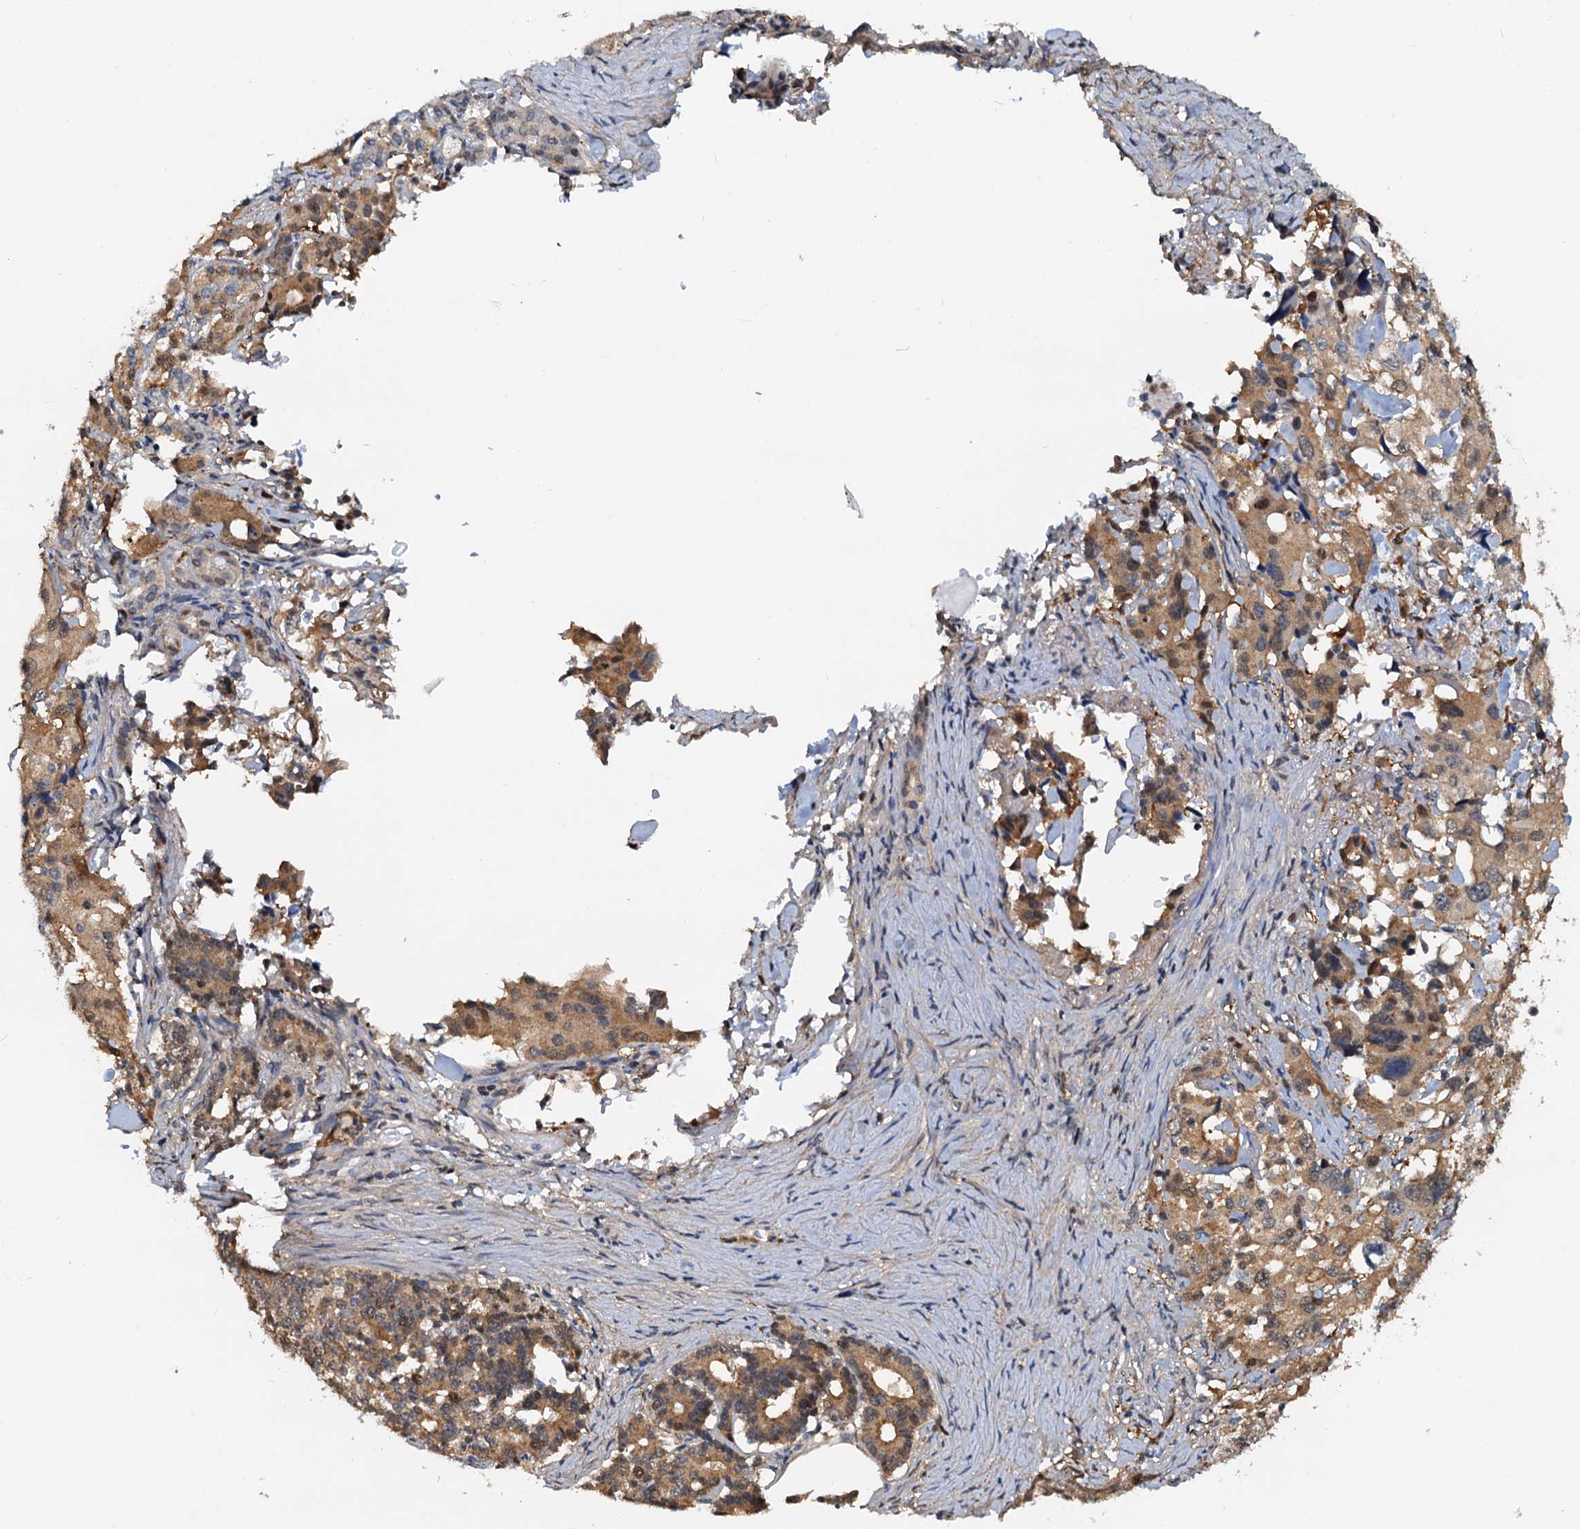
{"staining": {"intensity": "moderate", "quantity": "25%-75%", "location": "cytoplasmic/membranous,nuclear"}, "tissue": "pancreatic cancer", "cell_type": "Tumor cells", "image_type": "cancer", "snomed": [{"axis": "morphology", "description": "Adenocarcinoma, NOS"}, {"axis": "topography", "description": "Pancreas"}], "caption": "This image demonstrates adenocarcinoma (pancreatic) stained with IHC to label a protein in brown. The cytoplasmic/membranous and nuclear of tumor cells show moderate positivity for the protein. Nuclei are counter-stained blue.", "gene": "PTGES3", "patient": {"sex": "female", "age": 74}}